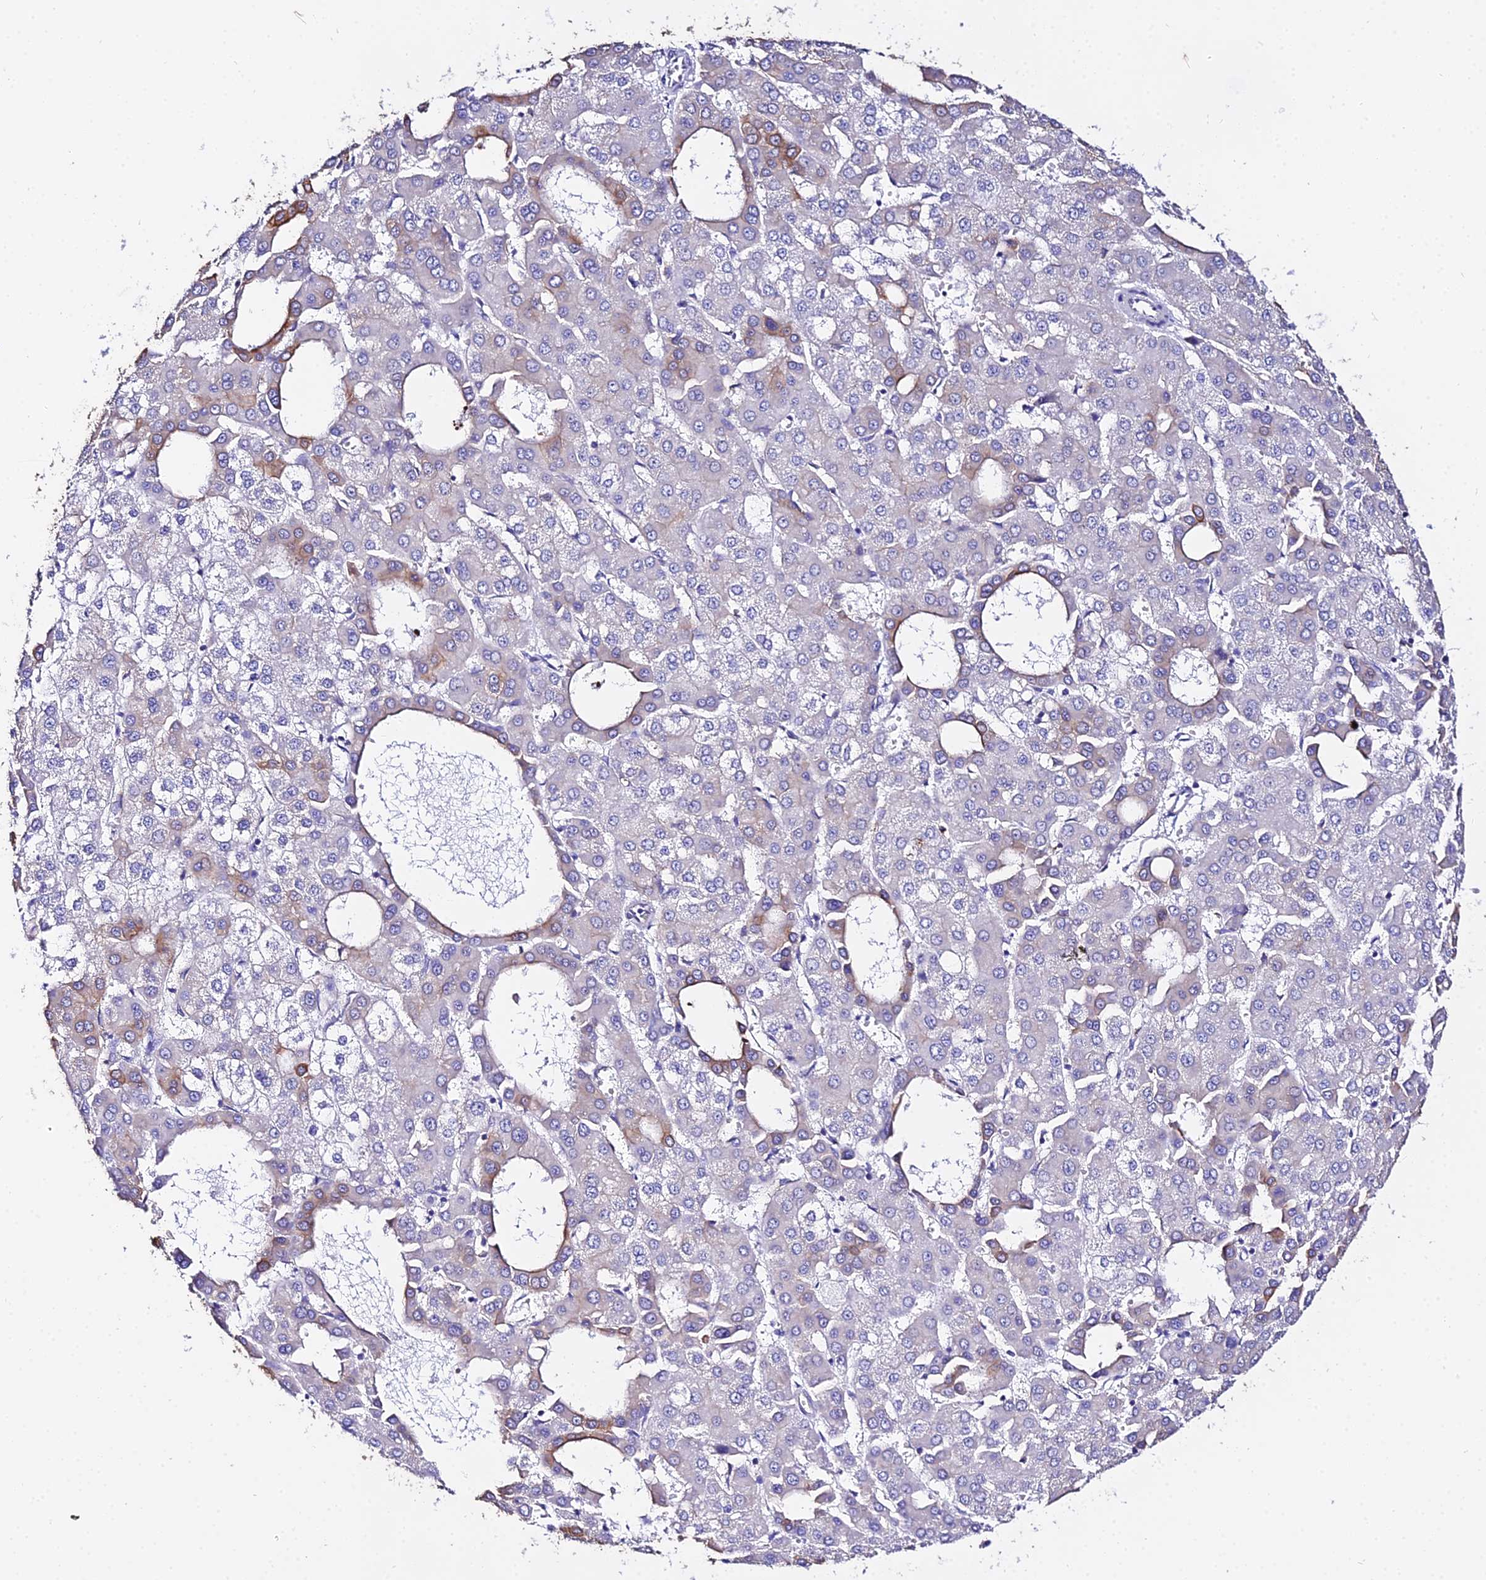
{"staining": {"intensity": "moderate", "quantity": "<25%", "location": "cytoplasmic/membranous"}, "tissue": "liver cancer", "cell_type": "Tumor cells", "image_type": "cancer", "snomed": [{"axis": "morphology", "description": "Carcinoma, Hepatocellular, NOS"}, {"axis": "topography", "description": "Liver"}], "caption": "A photomicrograph of human liver hepatocellular carcinoma stained for a protein displays moderate cytoplasmic/membranous brown staining in tumor cells.", "gene": "DAW1", "patient": {"sex": "male", "age": 47}}